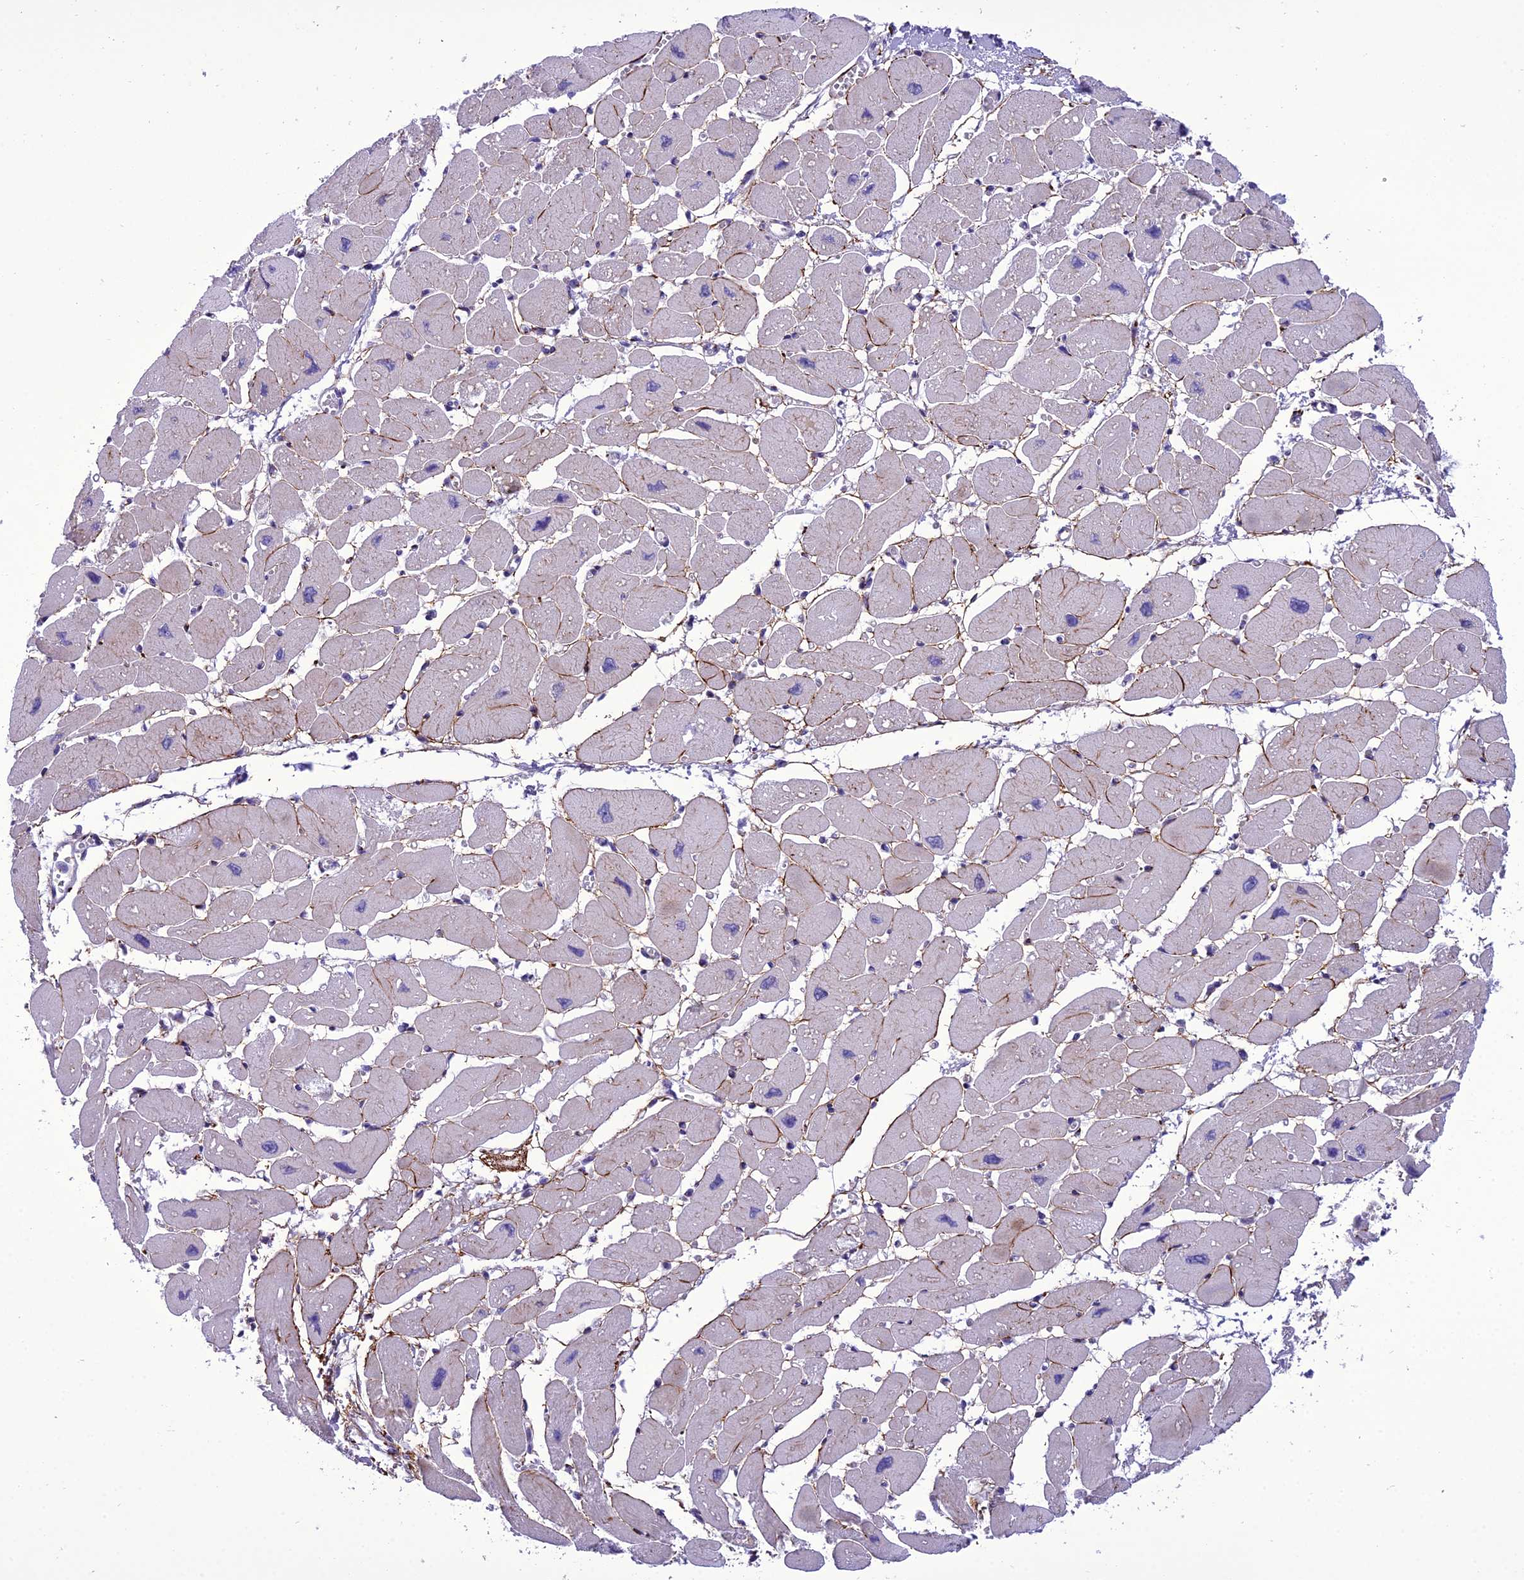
{"staining": {"intensity": "negative", "quantity": "none", "location": "none"}, "tissue": "heart muscle", "cell_type": "Cardiomyocytes", "image_type": "normal", "snomed": [{"axis": "morphology", "description": "Normal tissue, NOS"}, {"axis": "topography", "description": "Heart"}], "caption": "High magnification brightfield microscopy of unremarkable heart muscle stained with DAB (3,3'-diaminobenzidine) (brown) and counterstained with hematoxylin (blue): cardiomyocytes show no significant expression.", "gene": "GOLM2", "patient": {"sex": "female", "age": 54}}